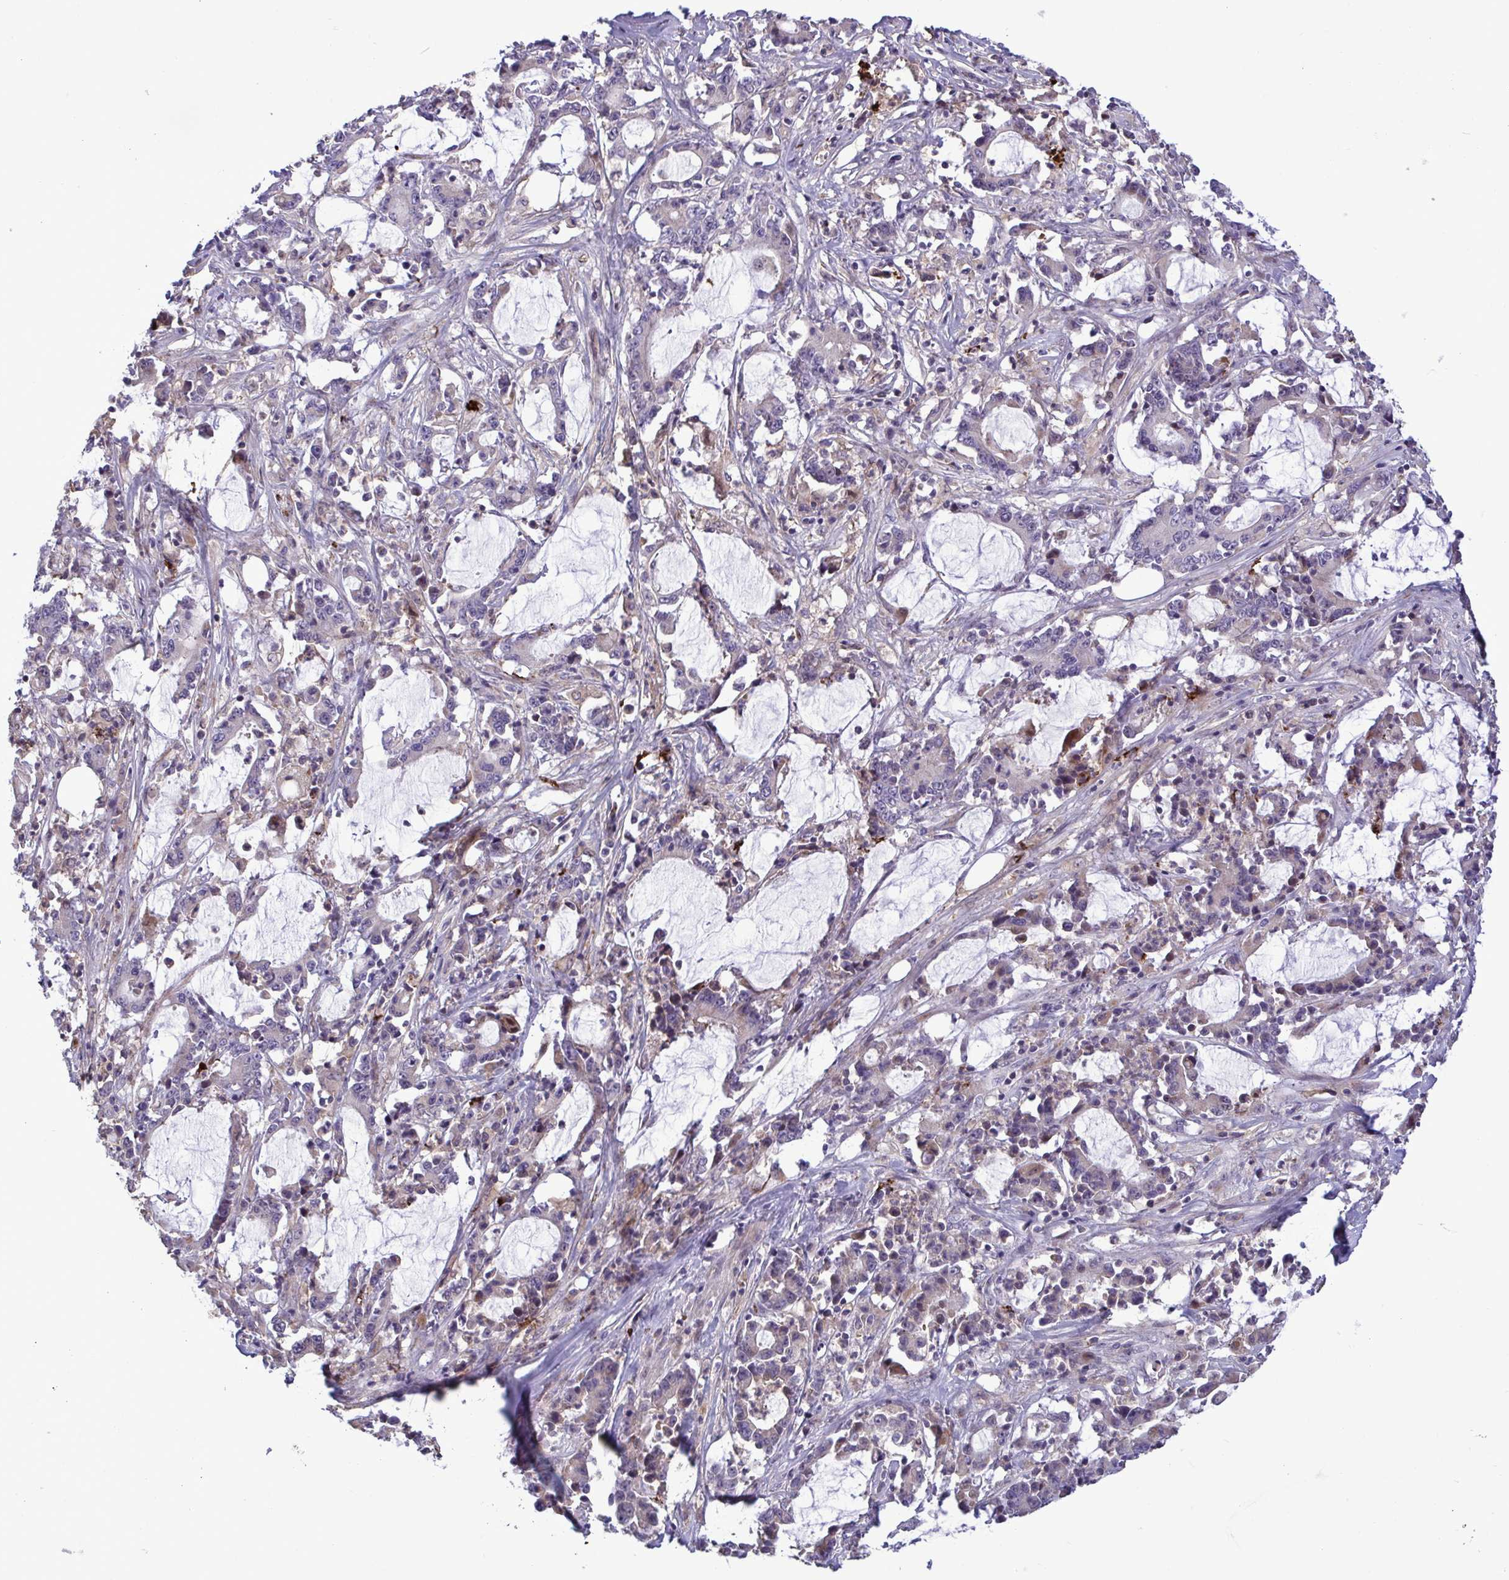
{"staining": {"intensity": "weak", "quantity": "<25%", "location": "cytoplasmic/membranous"}, "tissue": "stomach cancer", "cell_type": "Tumor cells", "image_type": "cancer", "snomed": [{"axis": "morphology", "description": "Adenocarcinoma, NOS"}, {"axis": "topography", "description": "Stomach, upper"}], "caption": "An immunohistochemistry image of stomach cancer is shown. There is no staining in tumor cells of stomach cancer.", "gene": "CD101", "patient": {"sex": "male", "age": 68}}